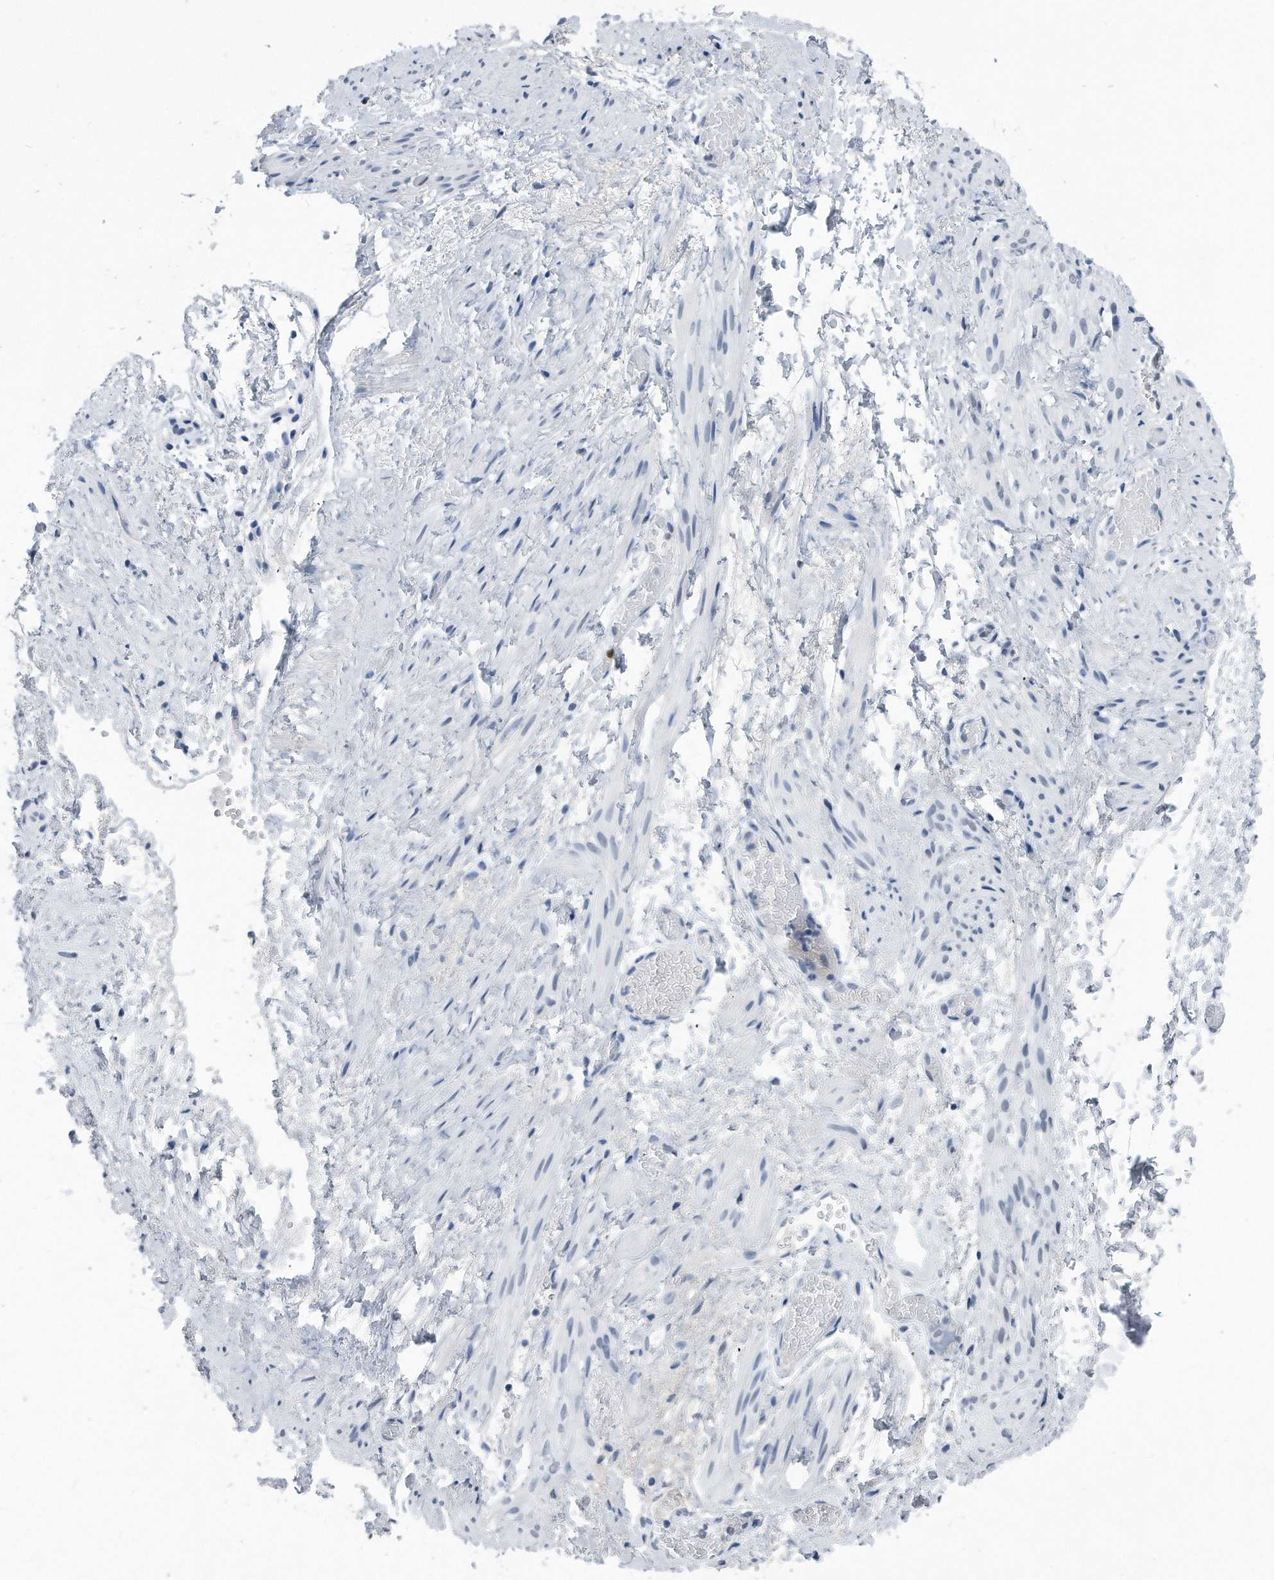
{"staining": {"intensity": "negative", "quantity": "none", "location": "none"}, "tissue": "adipose tissue", "cell_type": "Adipocytes", "image_type": "normal", "snomed": [{"axis": "morphology", "description": "Normal tissue, NOS"}, {"axis": "topography", "description": "Smooth muscle"}, {"axis": "topography", "description": "Peripheral nerve tissue"}], "caption": "This micrograph is of normal adipose tissue stained with immunohistochemistry (IHC) to label a protein in brown with the nuclei are counter-stained blue. There is no positivity in adipocytes.", "gene": "PCNA", "patient": {"sex": "female", "age": 39}}